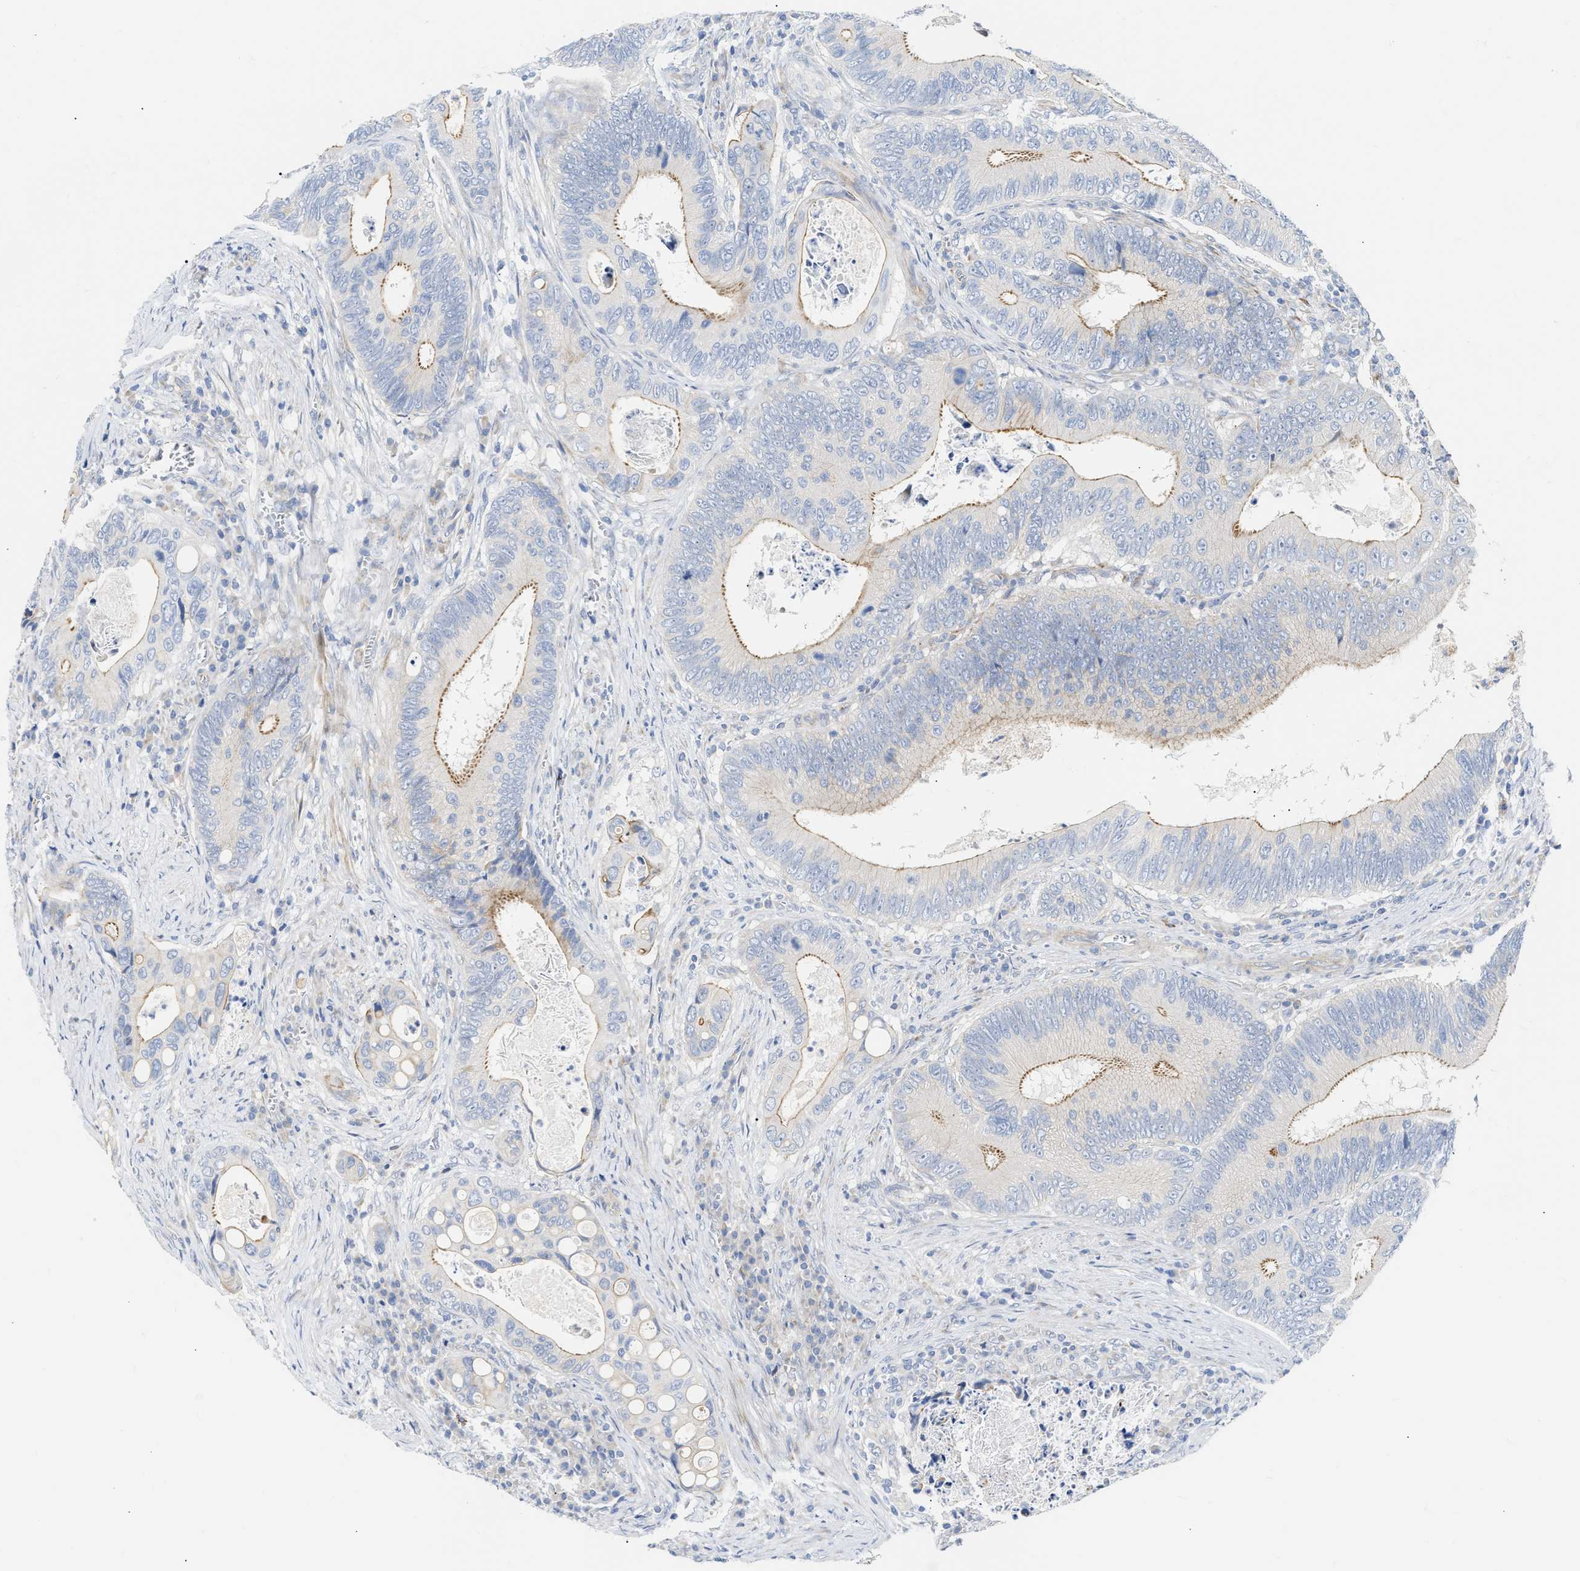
{"staining": {"intensity": "moderate", "quantity": "<25%", "location": "cytoplasmic/membranous"}, "tissue": "colorectal cancer", "cell_type": "Tumor cells", "image_type": "cancer", "snomed": [{"axis": "morphology", "description": "Inflammation, NOS"}, {"axis": "morphology", "description": "Adenocarcinoma, NOS"}, {"axis": "topography", "description": "Colon"}], "caption": "Colorectal cancer was stained to show a protein in brown. There is low levels of moderate cytoplasmic/membranous positivity in about <25% of tumor cells.", "gene": "FHL1", "patient": {"sex": "male", "age": 72}}